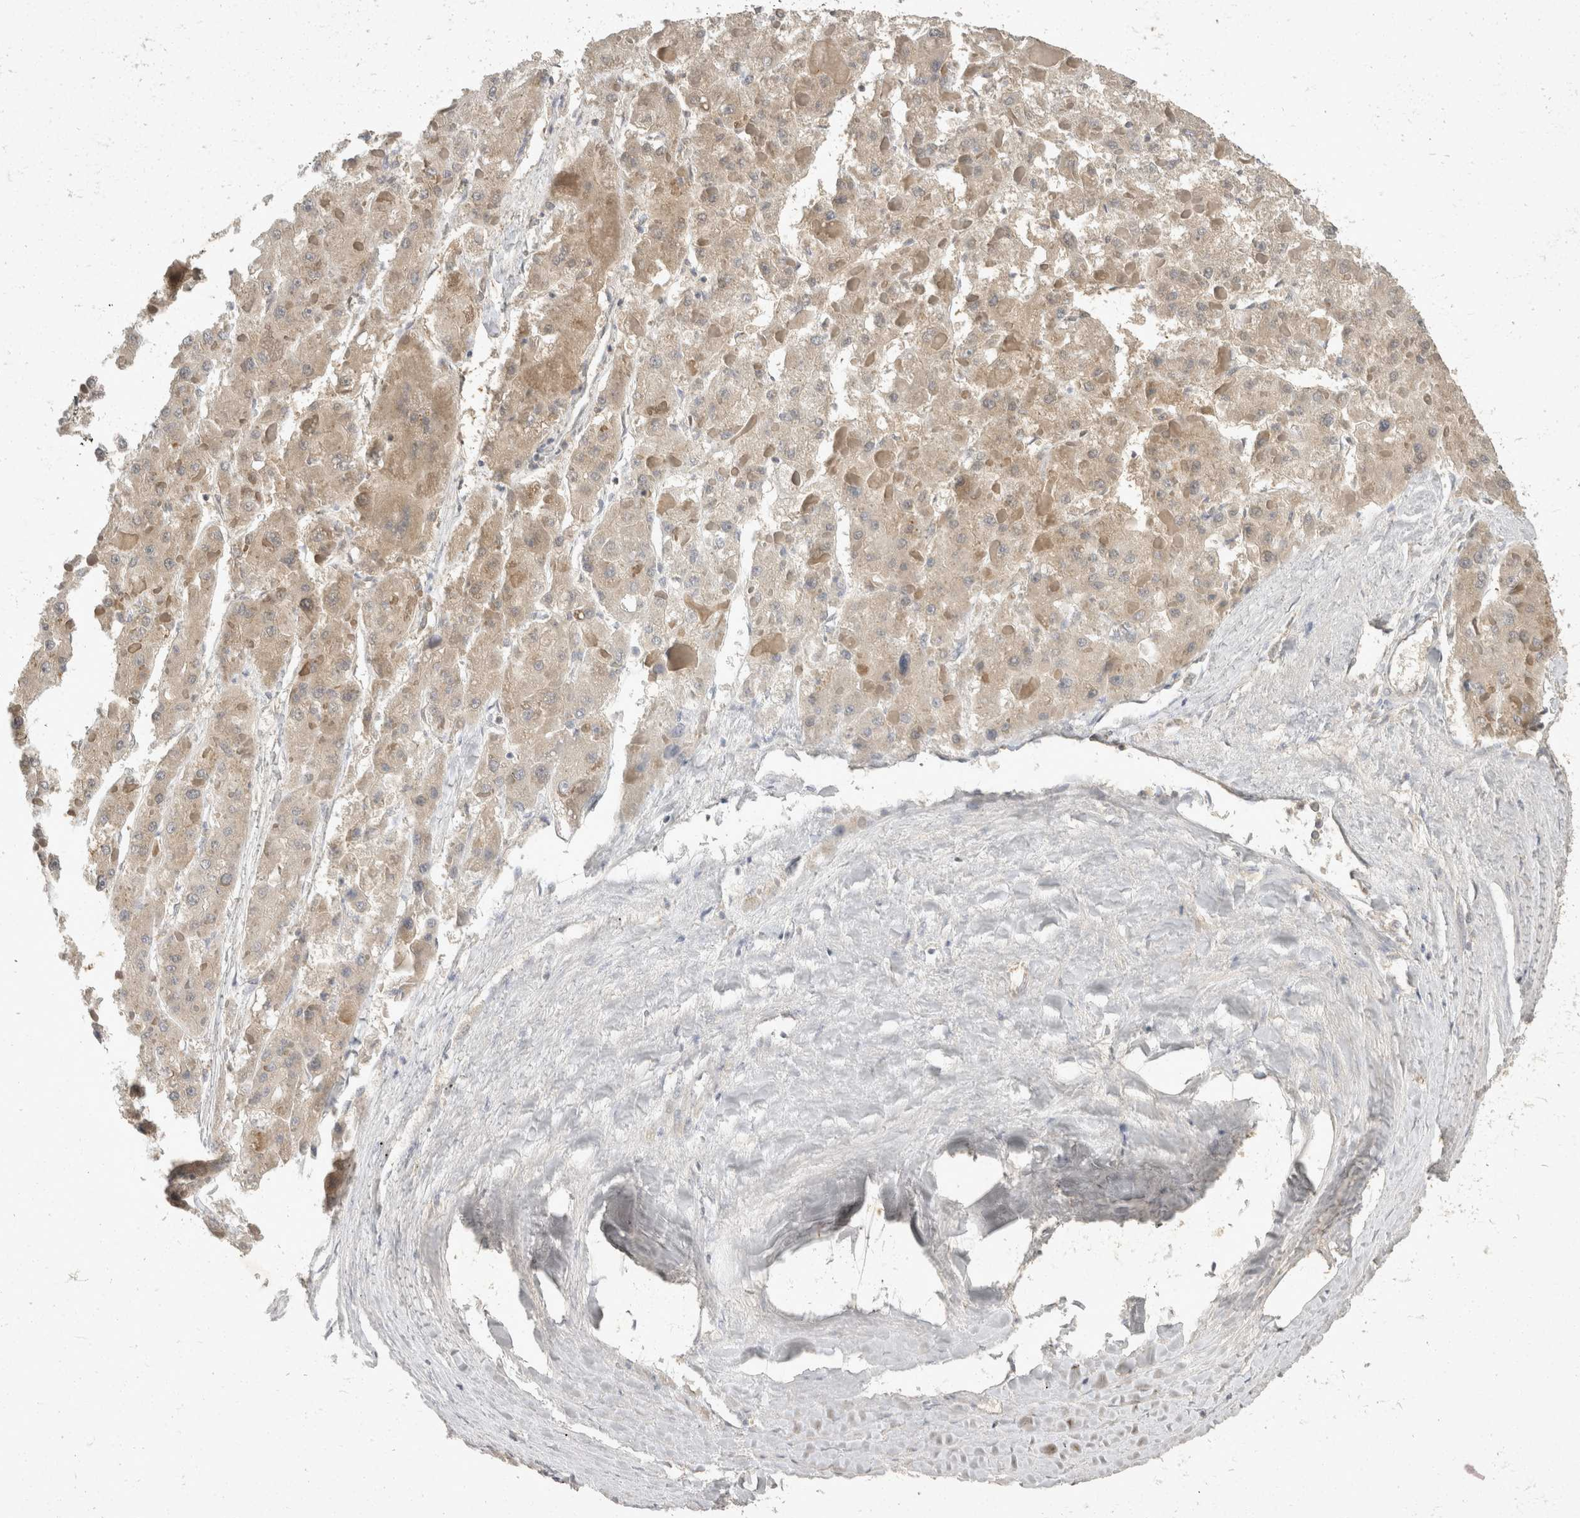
{"staining": {"intensity": "weak", "quantity": "25%-75%", "location": "cytoplasmic/membranous"}, "tissue": "liver cancer", "cell_type": "Tumor cells", "image_type": "cancer", "snomed": [{"axis": "morphology", "description": "Carcinoma, Hepatocellular, NOS"}, {"axis": "topography", "description": "Liver"}], "caption": "A low amount of weak cytoplasmic/membranous positivity is identified in approximately 25%-75% of tumor cells in hepatocellular carcinoma (liver) tissue. The staining was performed using DAB (3,3'-diaminobenzidine) to visualize the protein expression in brown, while the nuclei were stained in blue with hematoxylin (Magnification: 20x).", "gene": "TOM1L2", "patient": {"sex": "female", "age": 73}}